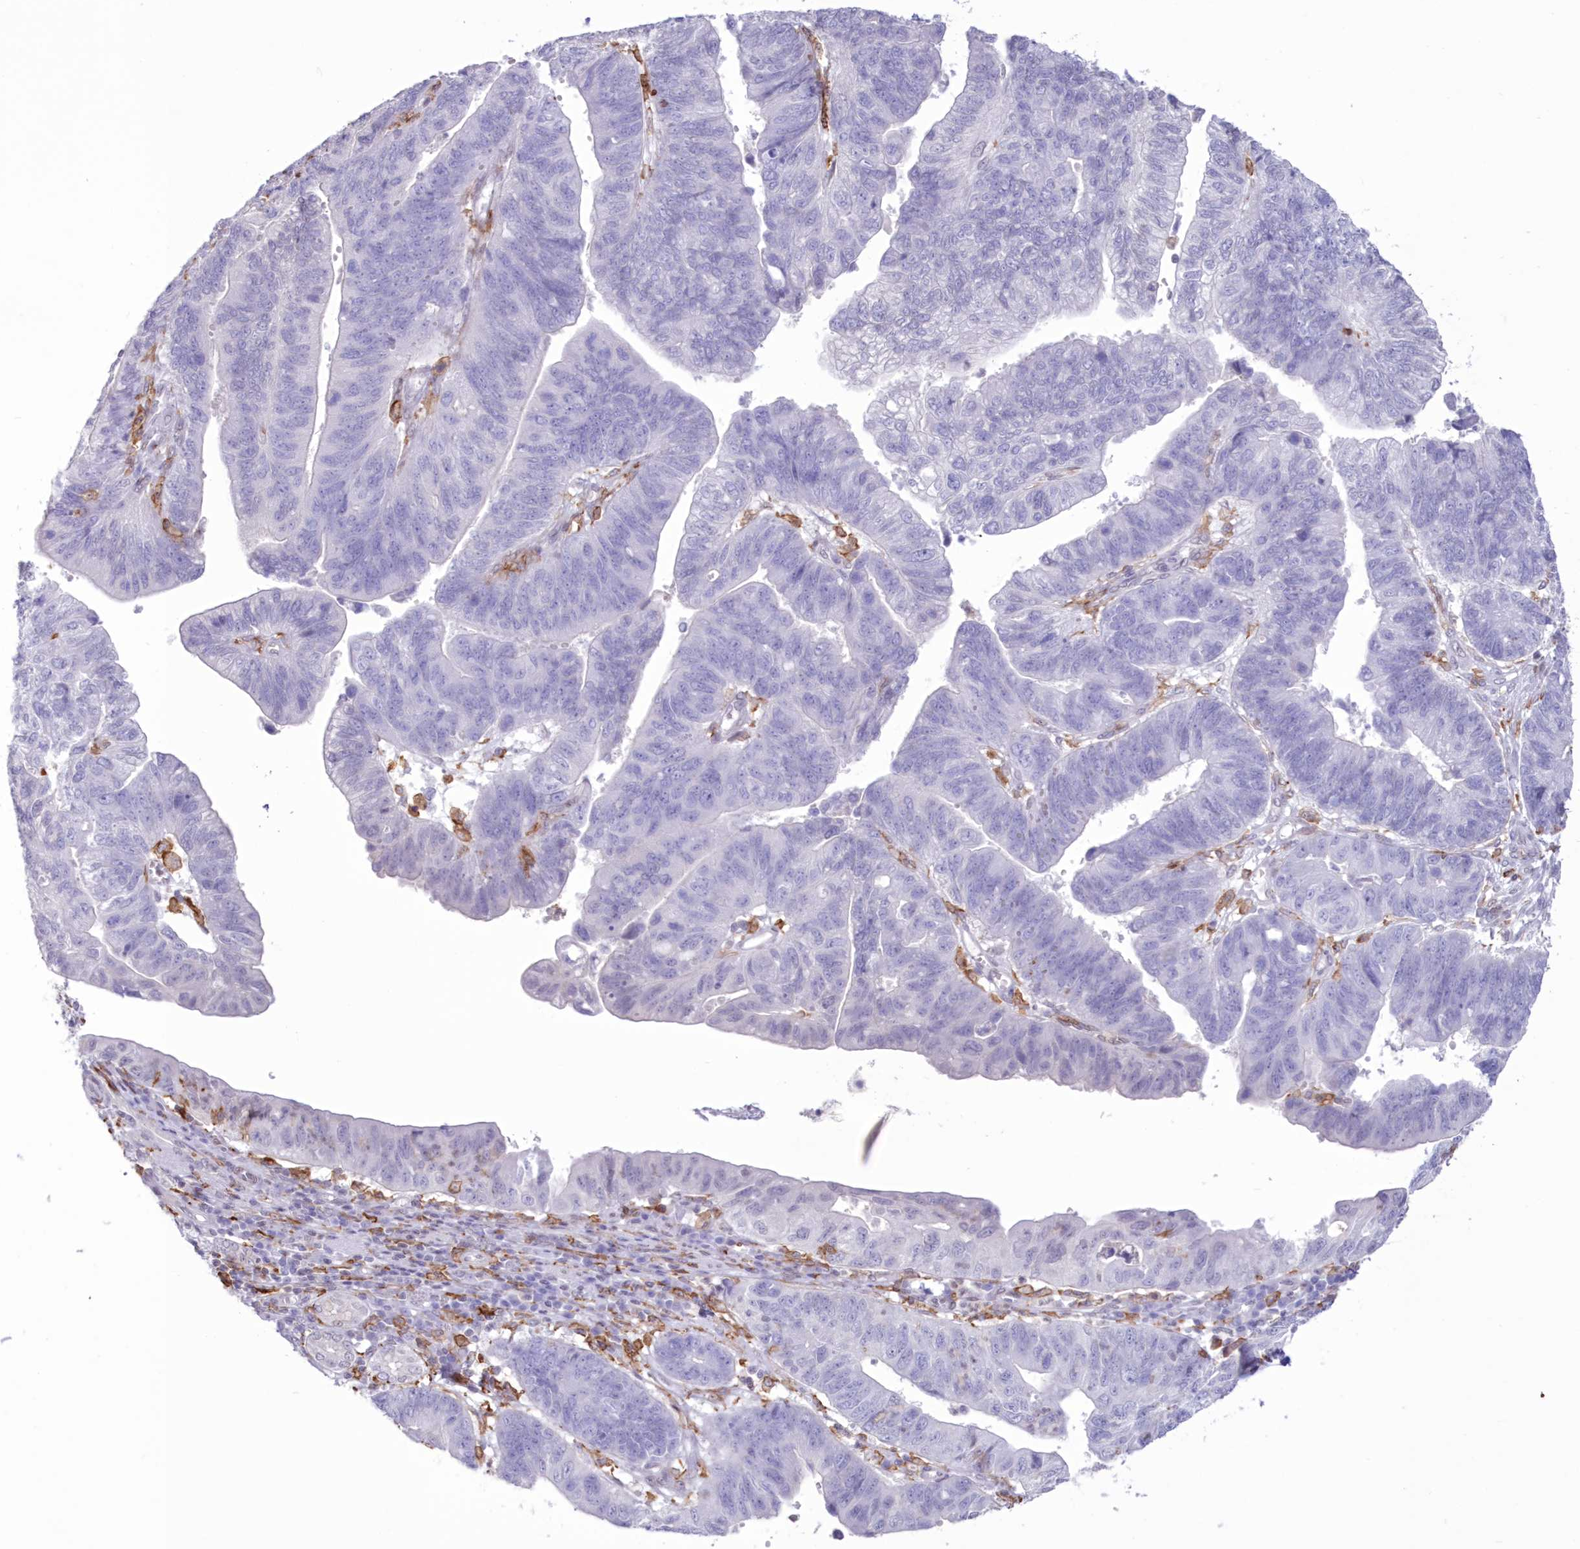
{"staining": {"intensity": "negative", "quantity": "none", "location": "none"}, "tissue": "stomach cancer", "cell_type": "Tumor cells", "image_type": "cancer", "snomed": [{"axis": "morphology", "description": "Adenocarcinoma, NOS"}, {"axis": "topography", "description": "Stomach"}], "caption": "The histopathology image reveals no significant staining in tumor cells of stomach adenocarcinoma.", "gene": "C11orf1", "patient": {"sex": "male", "age": 59}}